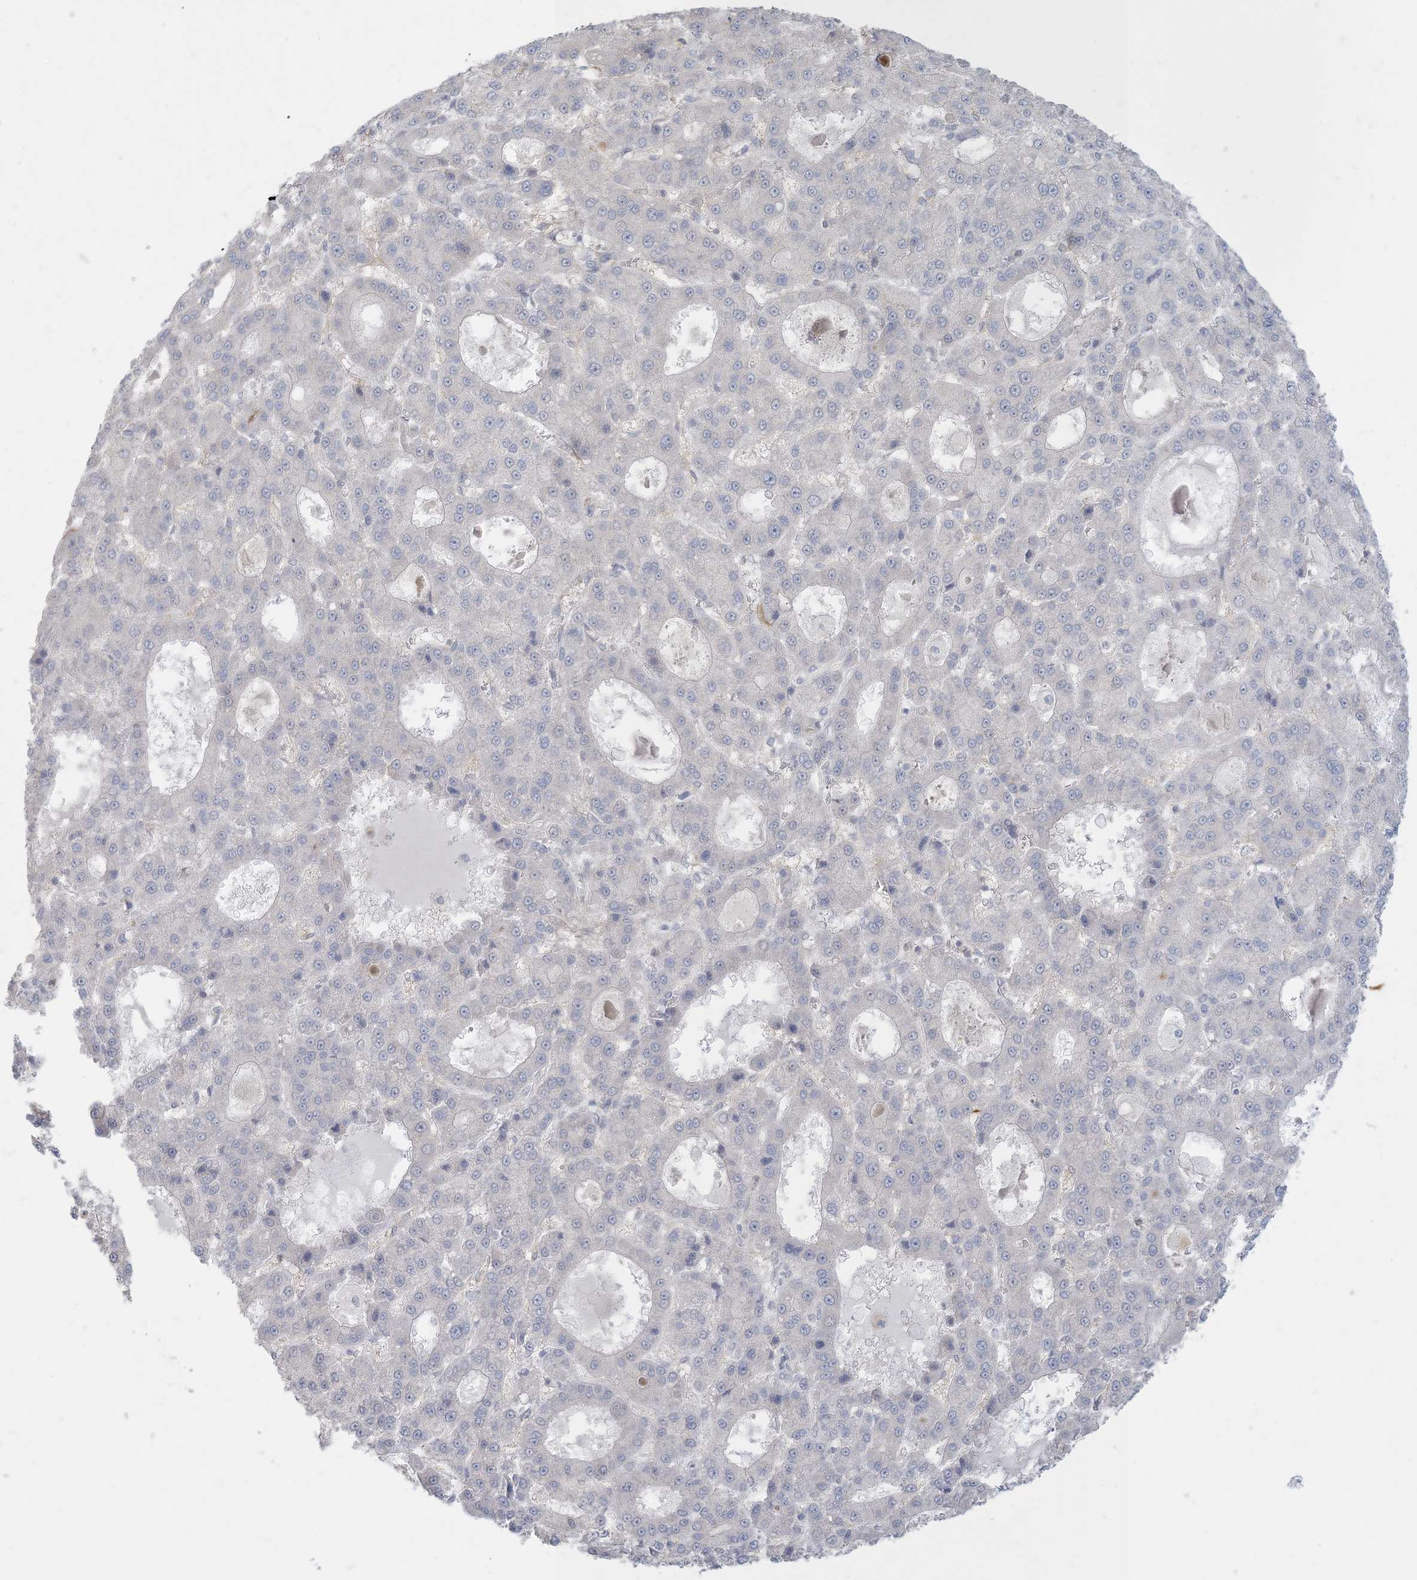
{"staining": {"intensity": "negative", "quantity": "none", "location": "none"}, "tissue": "liver cancer", "cell_type": "Tumor cells", "image_type": "cancer", "snomed": [{"axis": "morphology", "description": "Carcinoma, Hepatocellular, NOS"}, {"axis": "topography", "description": "Liver"}], "caption": "The immunohistochemistry histopathology image has no significant expression in tumor cells of liver cancer tissue.", "gene": "KIF3A", "patient": {"sex": "male", "age": 70}}